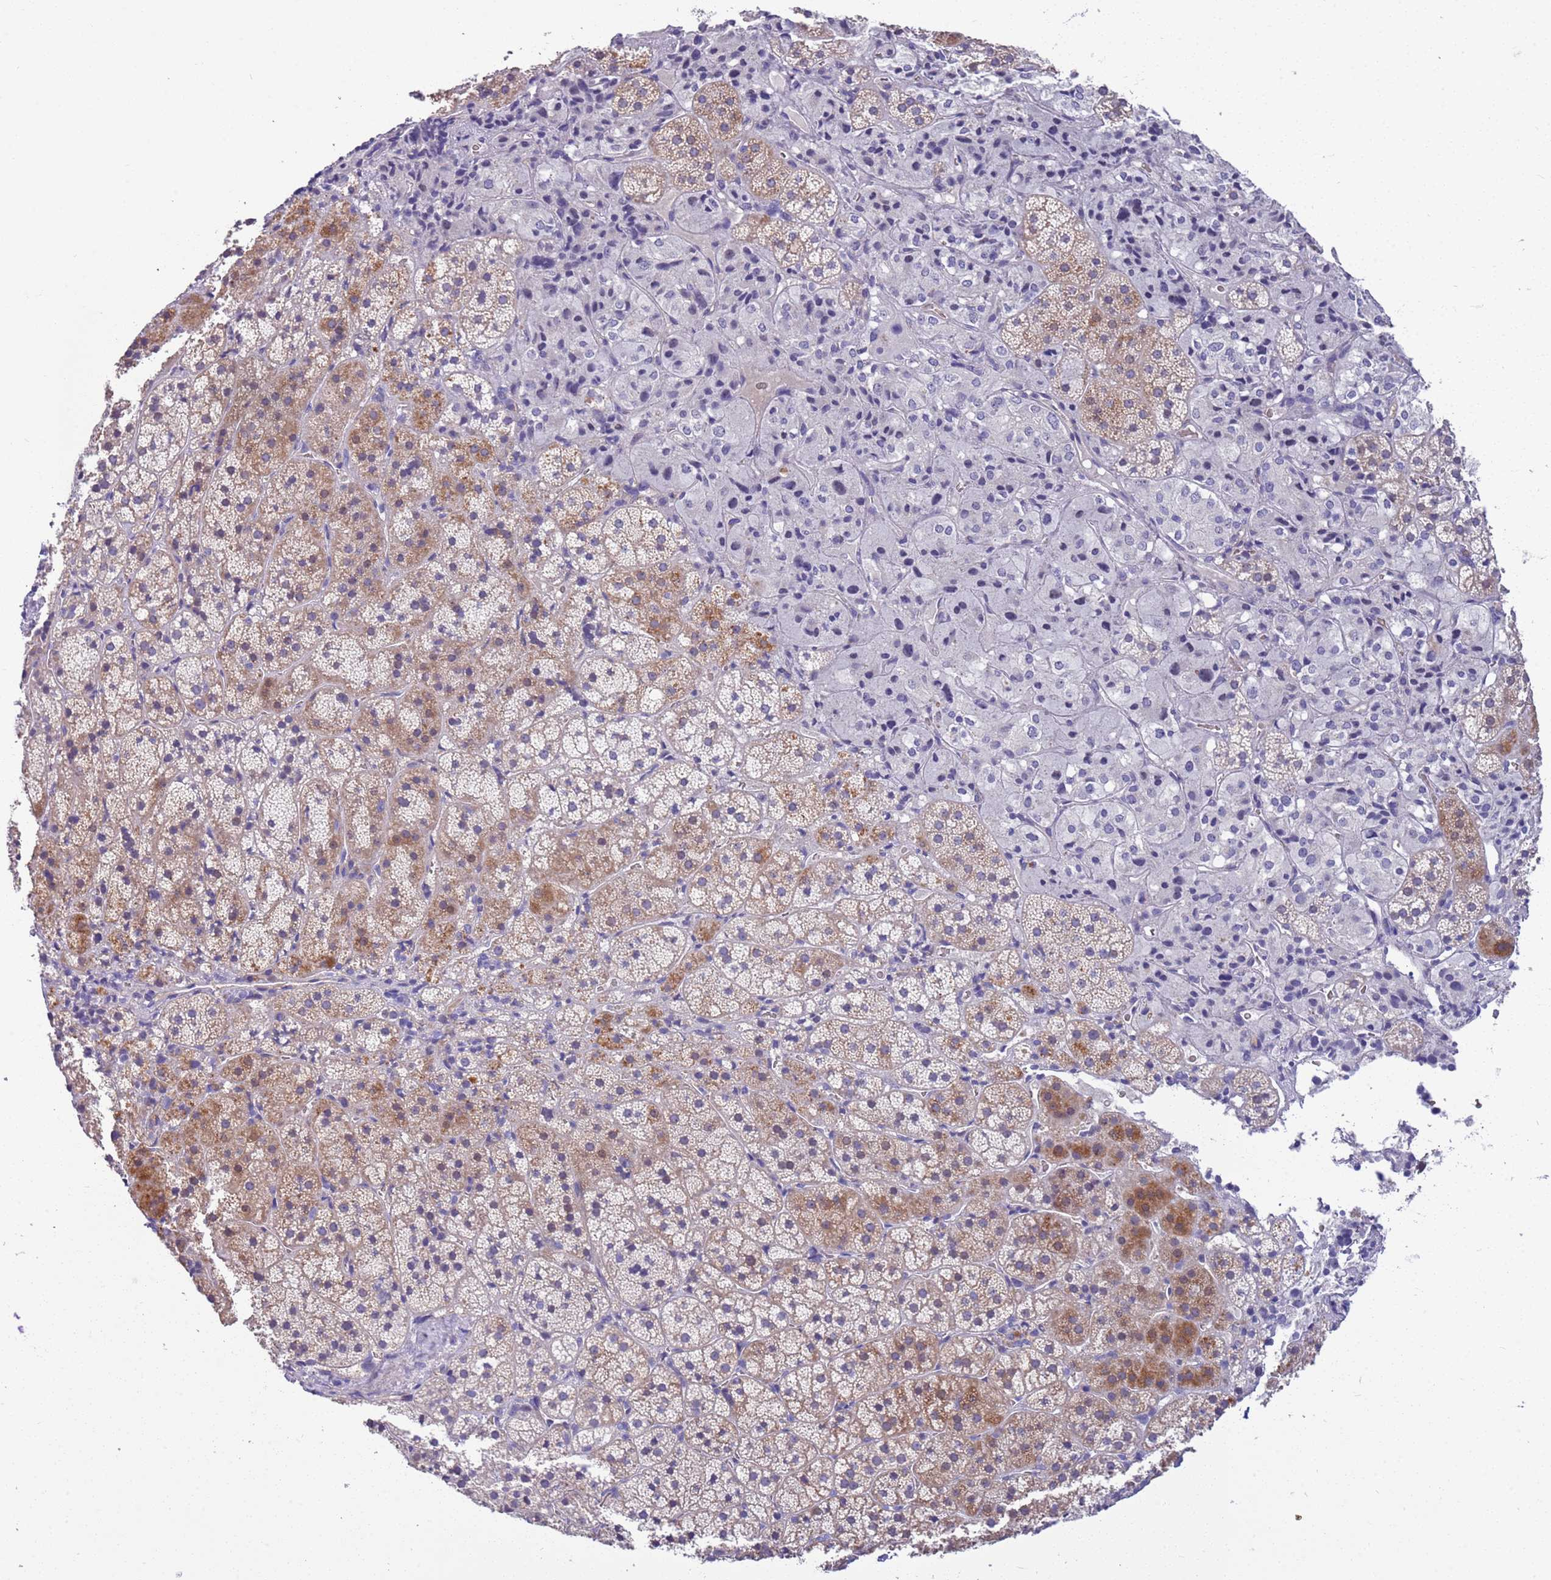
{"staining": {"intensity": "moderate", "quantity": "<25%", "location": "cytoplasmic/membranous"}, "tissue": "adrenal gland", "cell_type": "Glandular cells", "image_type": "normal", "snomed": [{"axis": "morphology", "description": "Normal tissue, NOS"}, {"axis": "topography", "description": "Adrenal gland"}], "caption": "Glandular cells display low levels of moderate cytoplasmic/membranous positivity in about <25% of cells in benign adrenal gland.", "gene": "BRMS1L", "patient": {"sex": "female", "age": 44}}